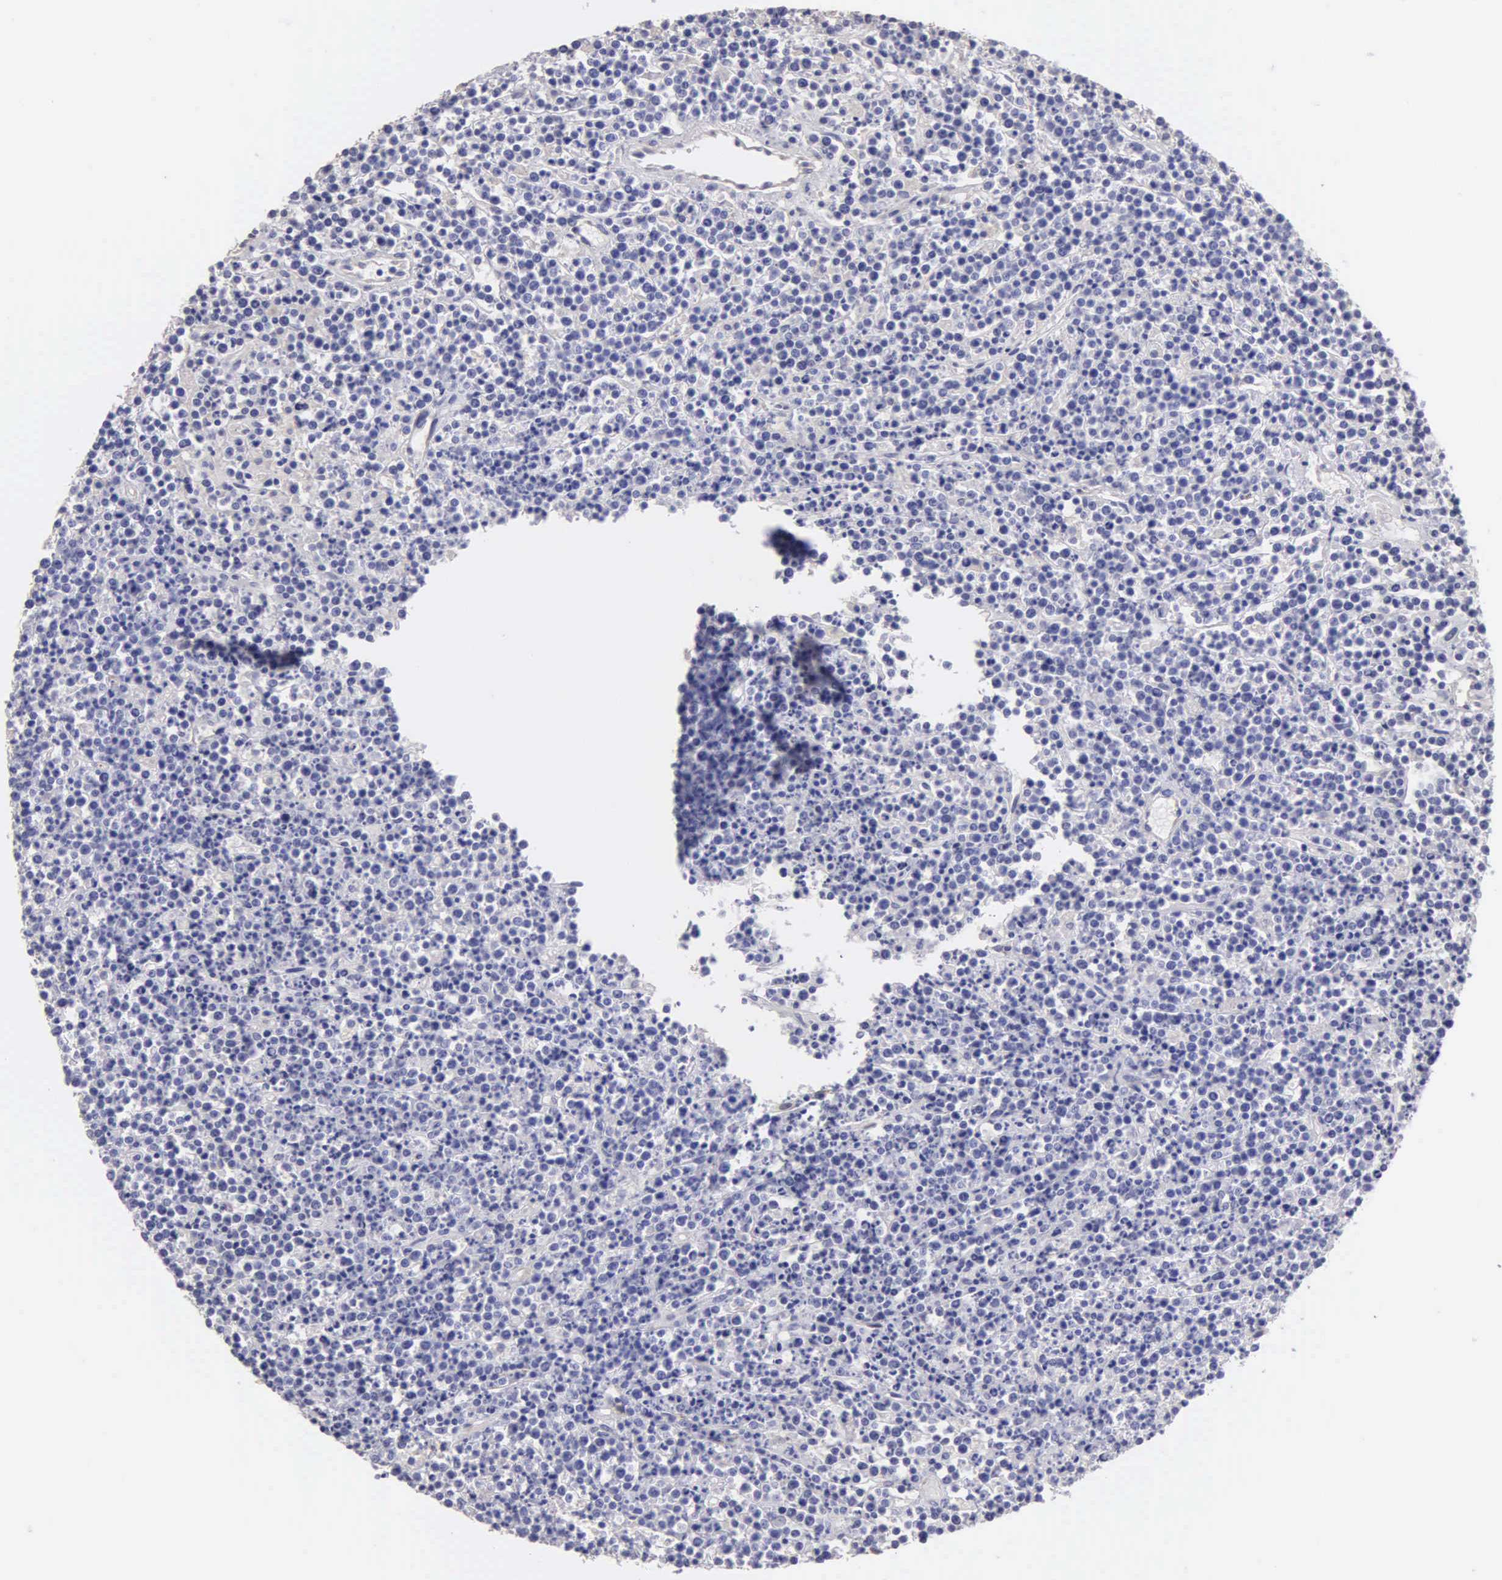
{"staining": {"intensity": "negative", "quantity": "none", "location": "none"}, "tissue": "lymphoma", "cell_type": "Tumor cells", "image_type": "cancer", "snomed": [{"axis": "morphology", "description": "Malignant lymphoma, non-Hodgkin's type, High grade"}, {"axis": "topography", "description": "Ovary"}], "caption": "Histopathology image shows no significant protein expression in tumor cells of malignant lymphoma, non-Hodgkin's type (high-grade). (Brightfield microscopy of DAB immunohistochemistry (IHC) at high magnification).", "gene": "APP", "patient": {"sex": "female", "age": 56}}